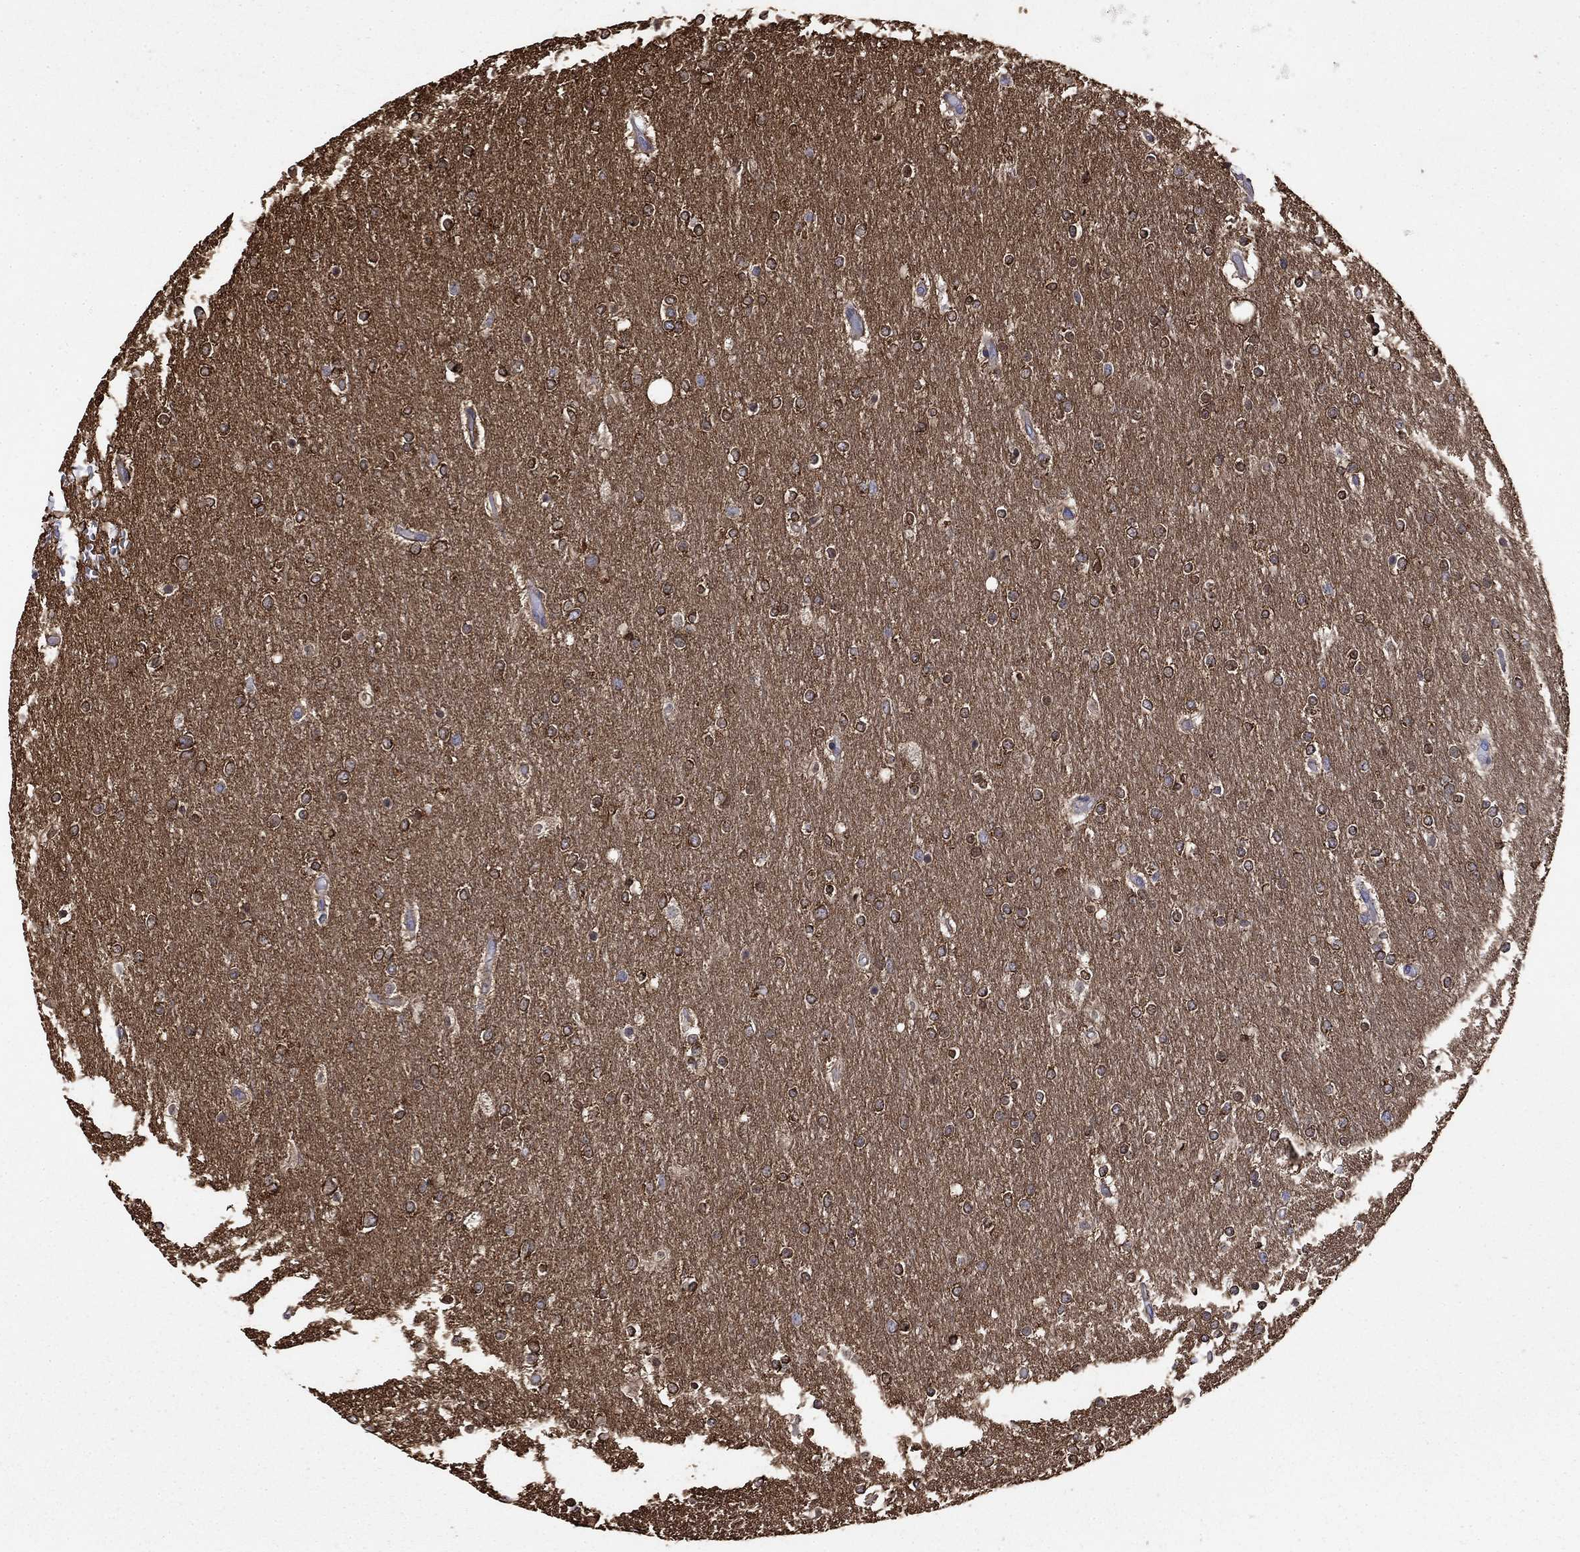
{"staining": {"intensity": "strong", "quantity": "25%-75%", "location": "cytoplasmic/membranous"}, "tissue": "glioma", "cell_type": "Tumor cells", "image_type": "cancer", "snomed": [{"axis": "morphology", "description": "Glioma, malignant, High grade"}, {"axis": "topography", "description": "Brain"}], "caption": "IHC of high-grade glioma (malignant) demonstrates high levels of strong cytoplasmic/membranous expression in about 25%-75% of tumor cells.", "gene": "DPYSL2", "patient": {"sex": "female", "age": 61}}